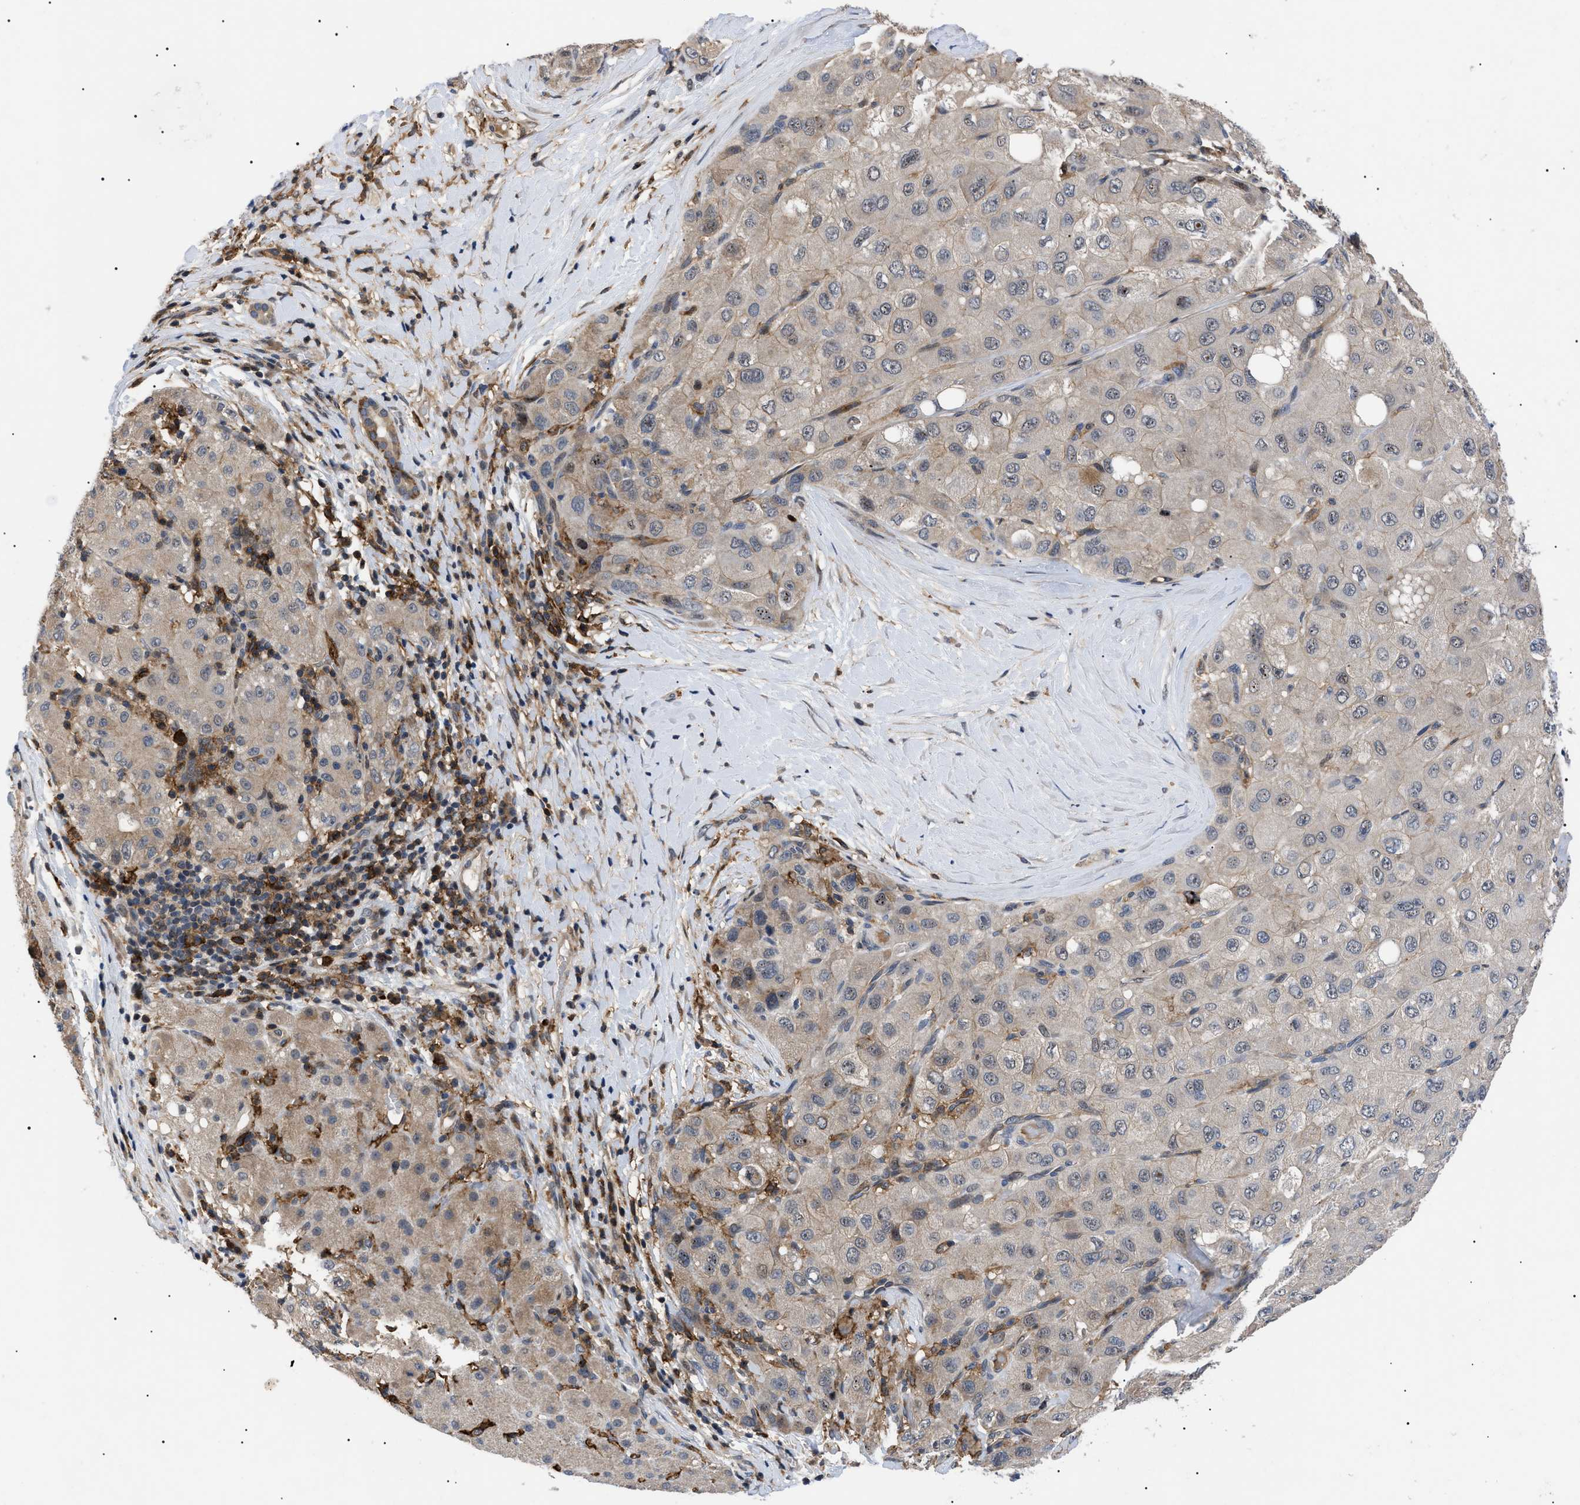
{"staining": {"intensity": "weak", "quantity": ">75%", "location": "cytoplasmic/membranous"}, "tissue": "liver cancer", "cell_type": "Tumor cells", "image_type": "cancer", "snomed": [{"axis": "morphology", "description": "Carcinoma, Hepatocellular, NOS"}, {"axis": "topography", "description": "Liver"}], "caption": "High-magnification brightfield microscopy of hepatocellular carcinoma (liver) stained with DAB (3,3'-diaminobenzidine) (brown) and counterstained with hematoxylin (blue). tumor cells exhibit weak cytoplasmic/membranous positivity is present in approximately>75% of cells.", "gene": "CD300A", "patient": {"sex": "male", "age": 80}}